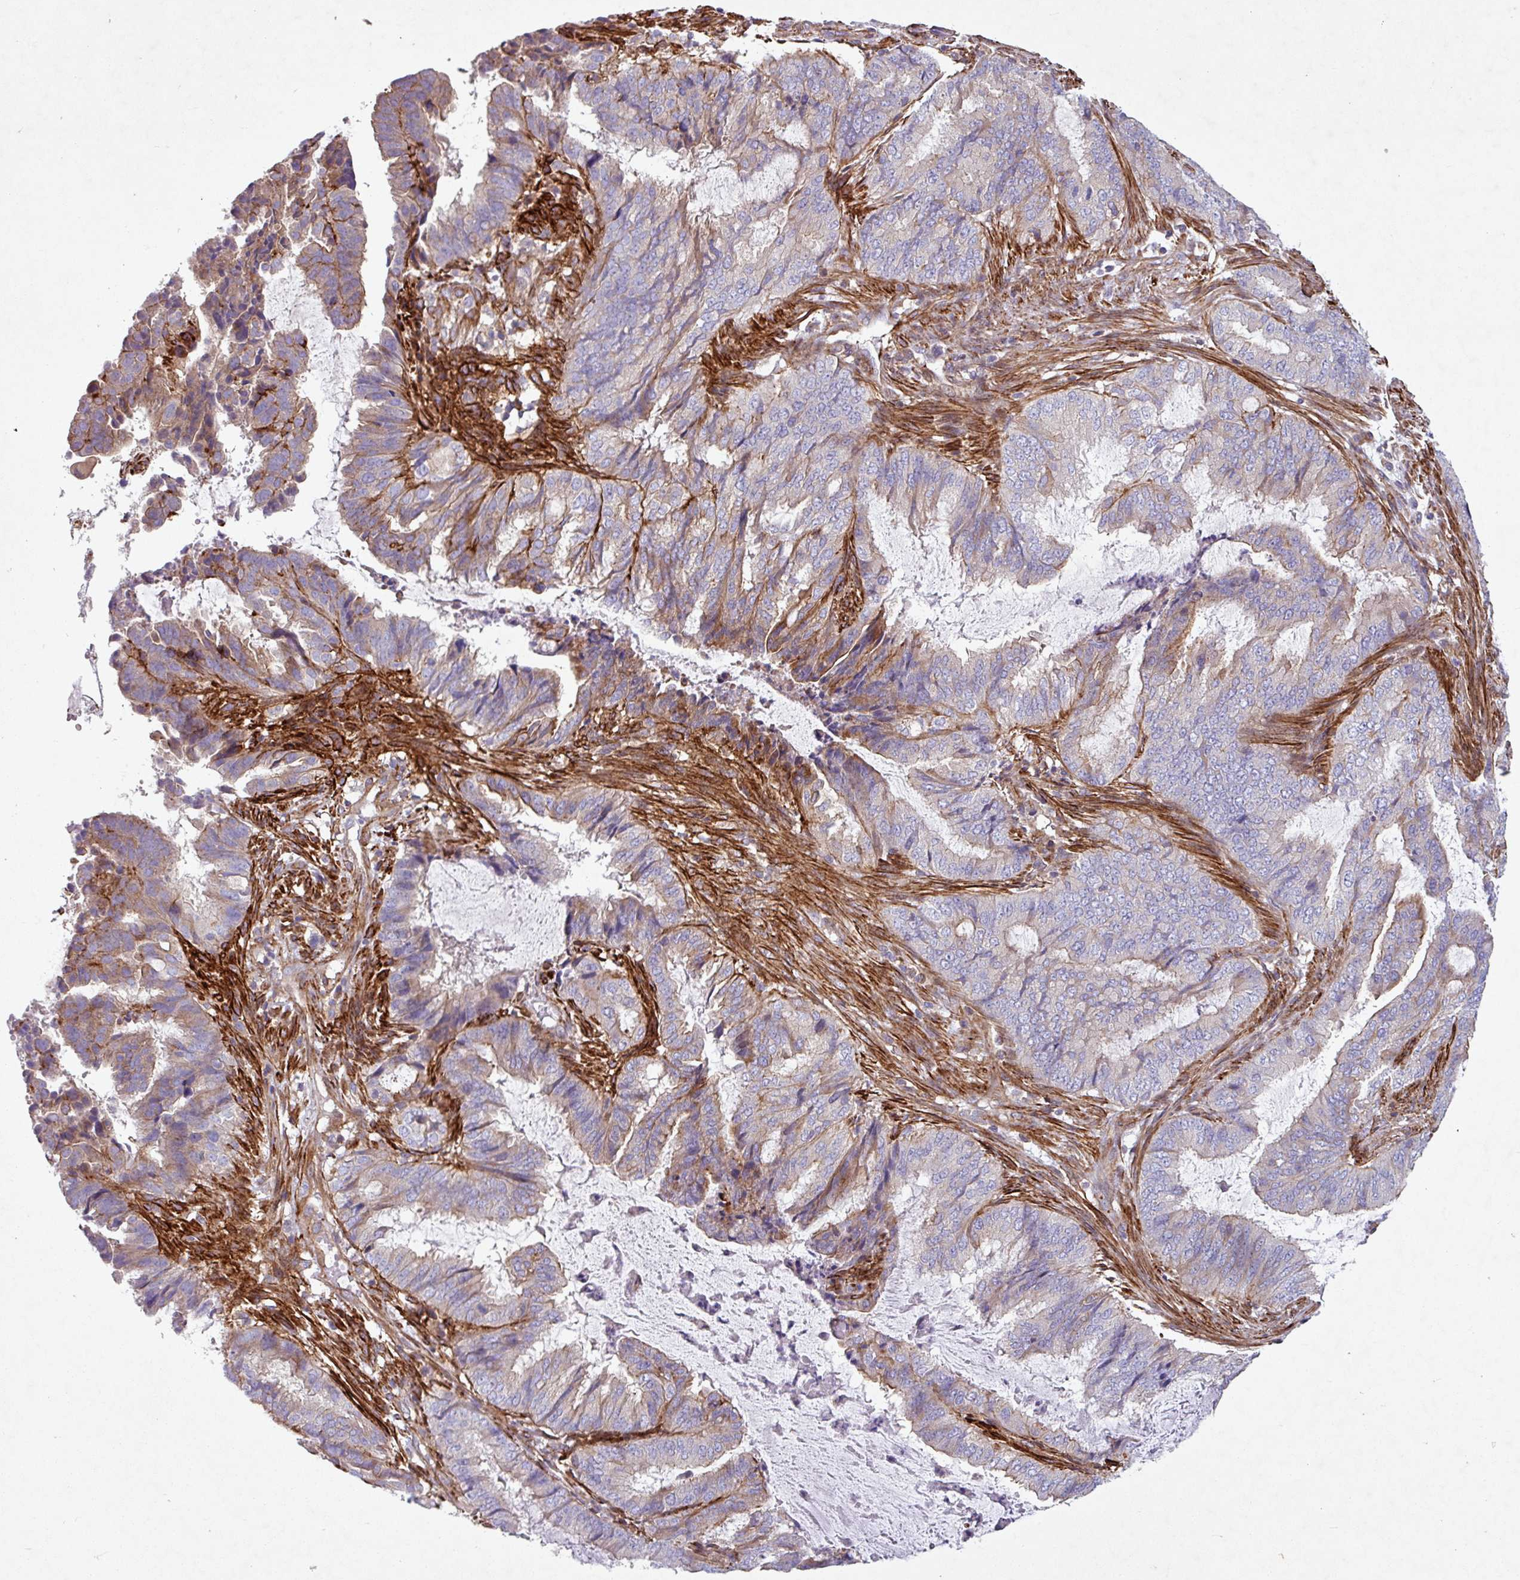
{"staining": {"intensity": "moderate", "quantity": "<25%", "location": "cytoplasmic/membranous"}, "tissue": "endometrial cancer", "cell_type": "Tumor cells", "image_type": "cancer", "snomed": [{"axis": "morphology", "description": "Adenocarcinoma, NOS"}, {"axis": "topography", "description": "Endometrium"}], "caption": "A brown stain shows moderate cytoplasmic/membranous staining of a protein in human endometrial cancer (adenocarcinoma) tumor cells. Ihc stains the protein in brown and the nuclei are stained blue.", "gene": "ATP2C2", "patient": {"sex": "female", "age": 51}}